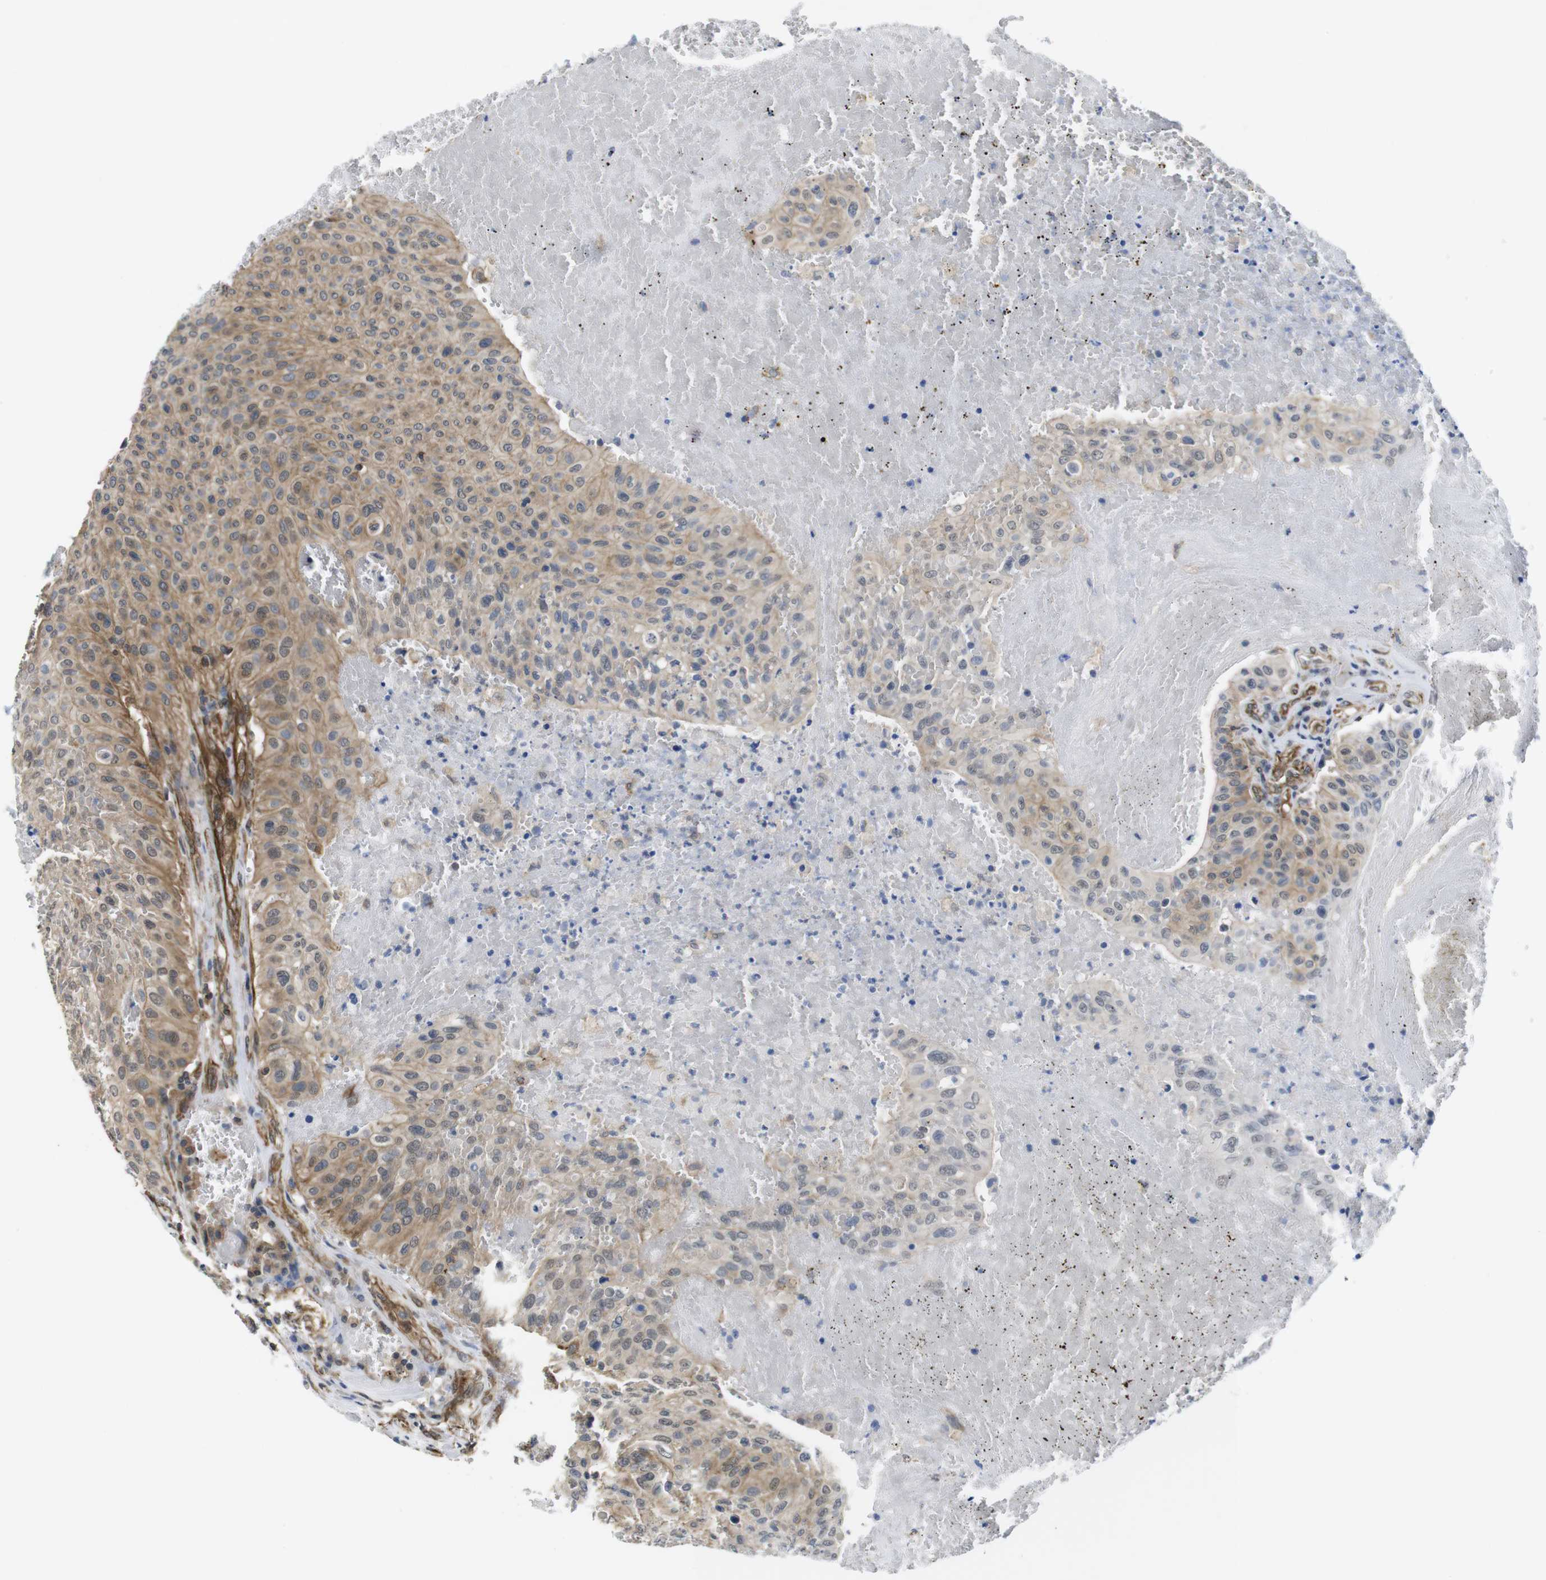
{"staining": {"intensity": "moderate", "quantity": ">75%", "location": "cytoplasmic/membranous"}, "tissue": "urothelial cancer", "cell_type": "Tumor cells", "image_type": "cancer", "snomed": [{"axis": "morphology", "description": "Urothelial carcinoma, High grade"}, {"axis": "topography", "description": "Urinary bladder"}], "caption": "Urothelial carcinoma (high-grade) stained with DAB (3,3'-diaminobenzidine) IHC displays medium levels of moderate cytoplasmic/membranous staining in approximately >75% of tumor cells. (Brightfield microscopy of DAB IHC at high magnification).", "gene": "ZDHHC5", "patient": {"sex": "male", "age": 66}}